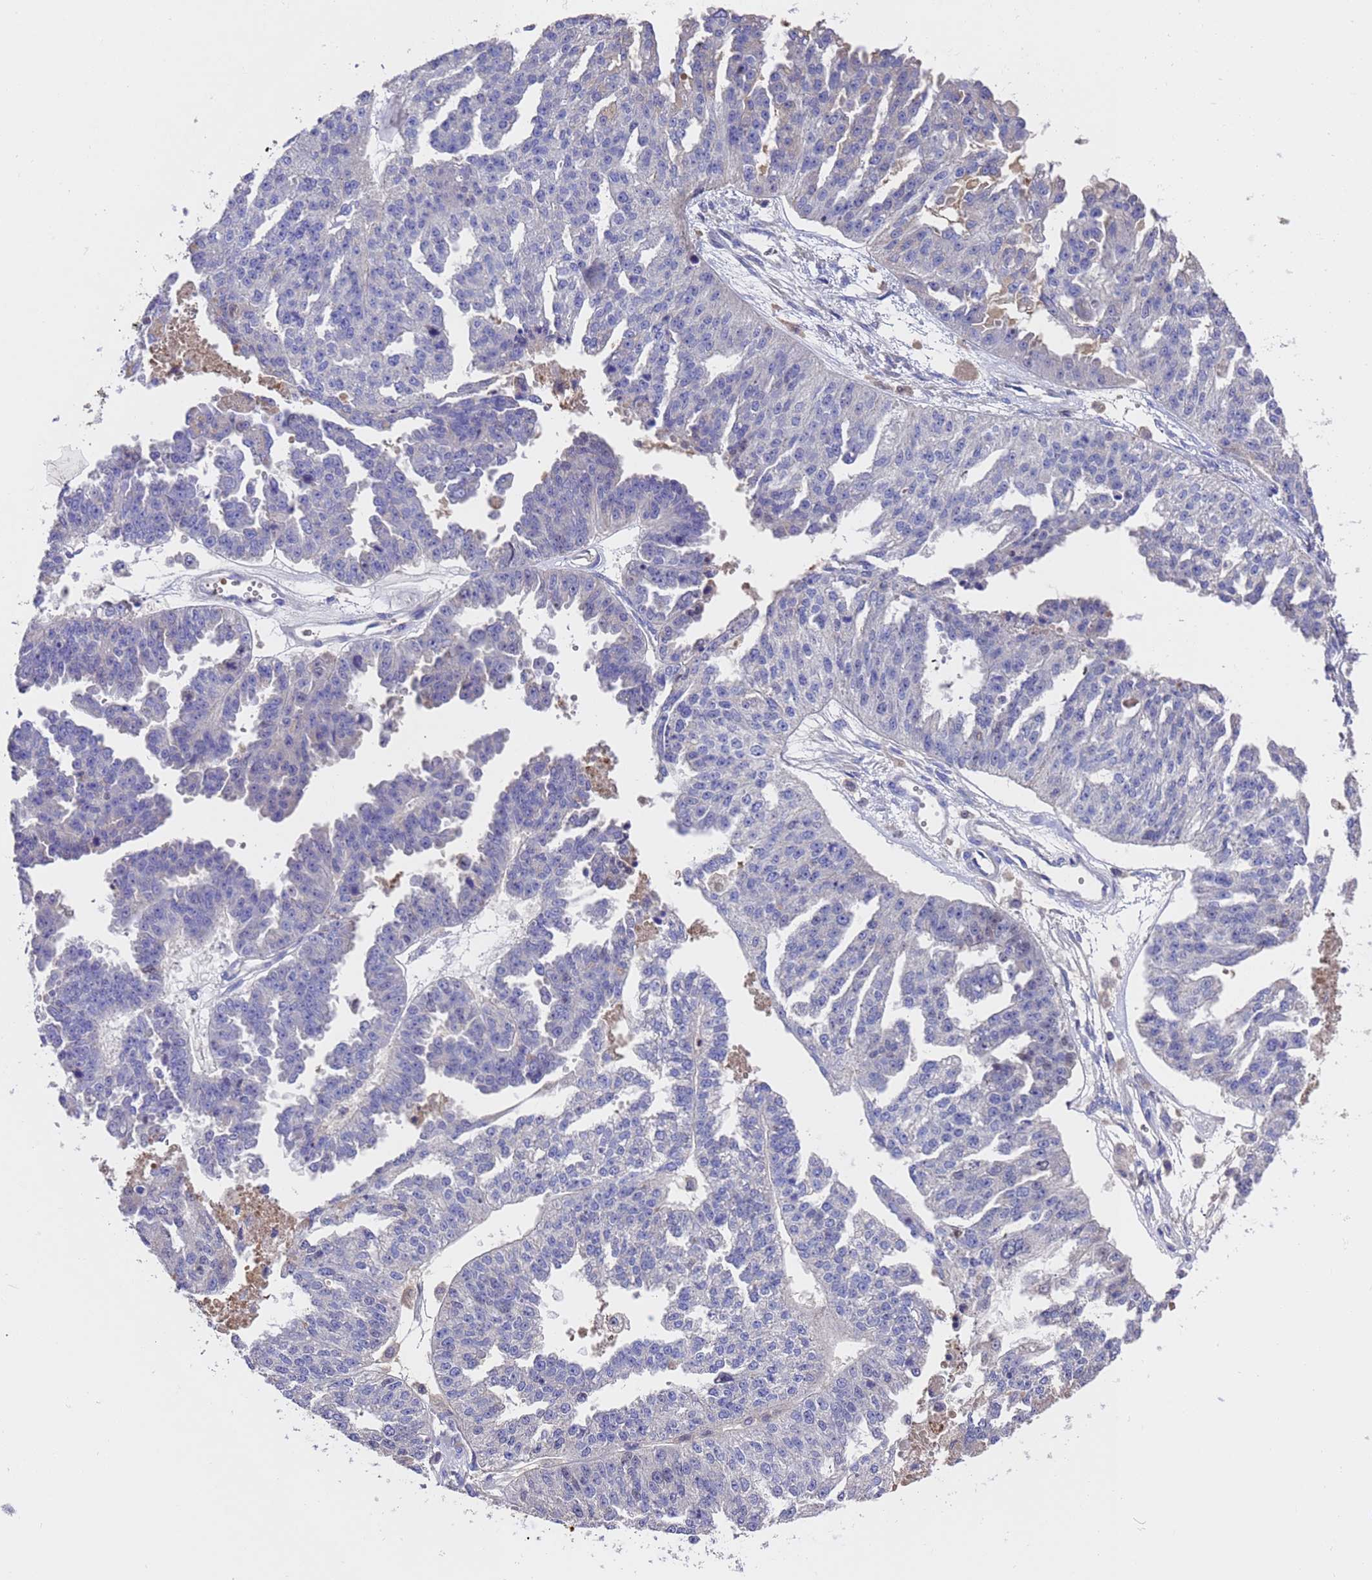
{"staining": {"intensity": "negative", "quantity": "none", "location": "none"}, "tissue": "ovarian cancer", "cell_type": "Tumor cells", "image_type": "cancer", "snomed": [{"axis": "morphology", "description": "Cystadenocarcinoma, serous, NOS"}, {"axis": "topography", "description": "Ovary"}], "caption": "Histopathology image shows no protein staining in tumor cells of ovarian cancer tissue.", "gene": "ELP6", "patient": {"sex": "female", "age": 58}}